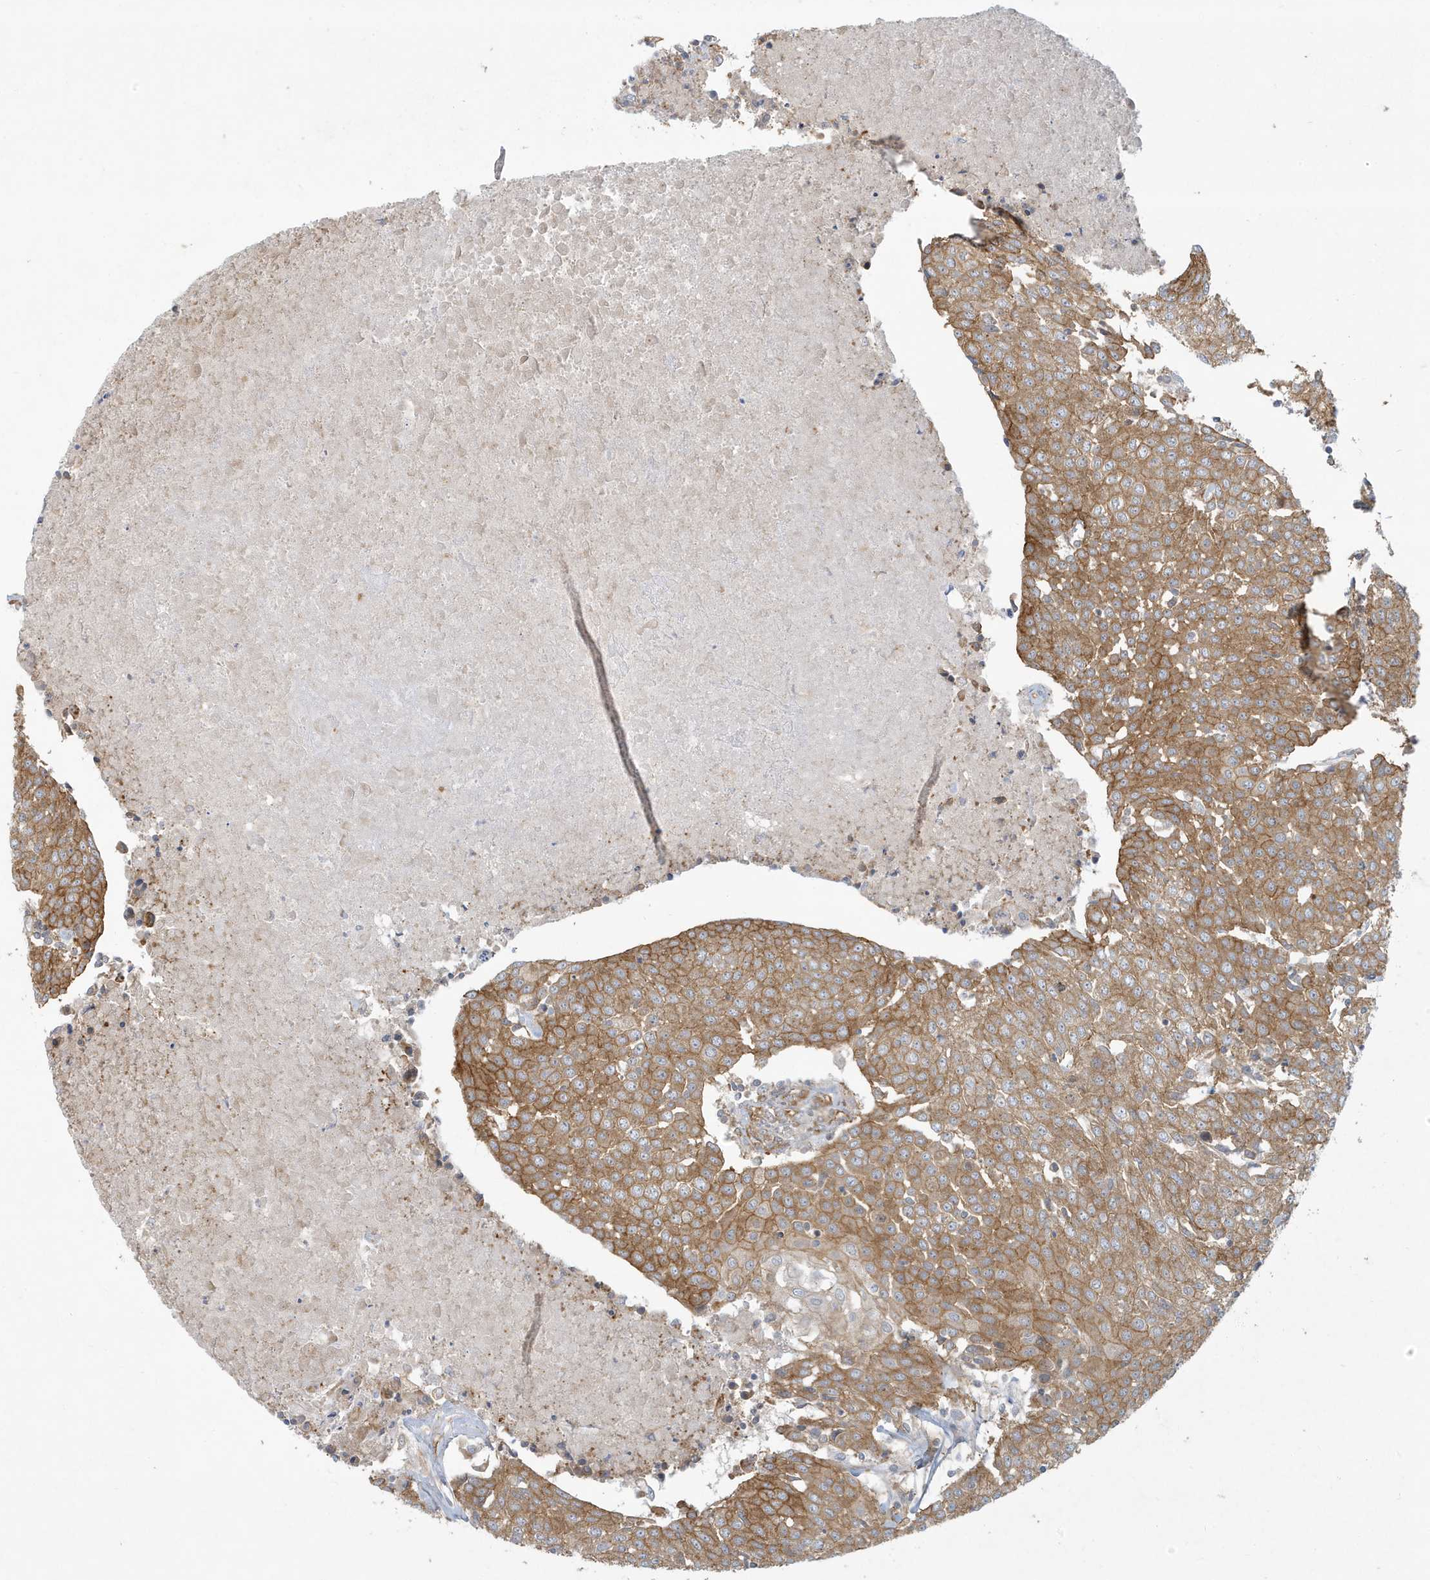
{"staining": {"intensity": "moderate", "quantity": ">75%", "location": "cytoplasmic/membranous"}, "tissue": "urothelial cancer", "cell_type": "Tumor cells", "image_type": "cancer", "snomed": [{"axis": "morphology", "description": "Urothelial carcinoma, High grade"}, {"axis": "topography", "description": "Urinary bladder"}], "caption": "High-magnification brightfield microscopy of urothelial carcinoma (high-grade) stained with DAB (3,3'-diaminobenzidine) (brown) and counterstained with hematoxylin (blue). tumor cells exhibit moderate cytoplasmic/membranous positivity is identified in about>75% of cells.", "gene": "ATP23", "patient": {"sex": "female", "age": 85}}